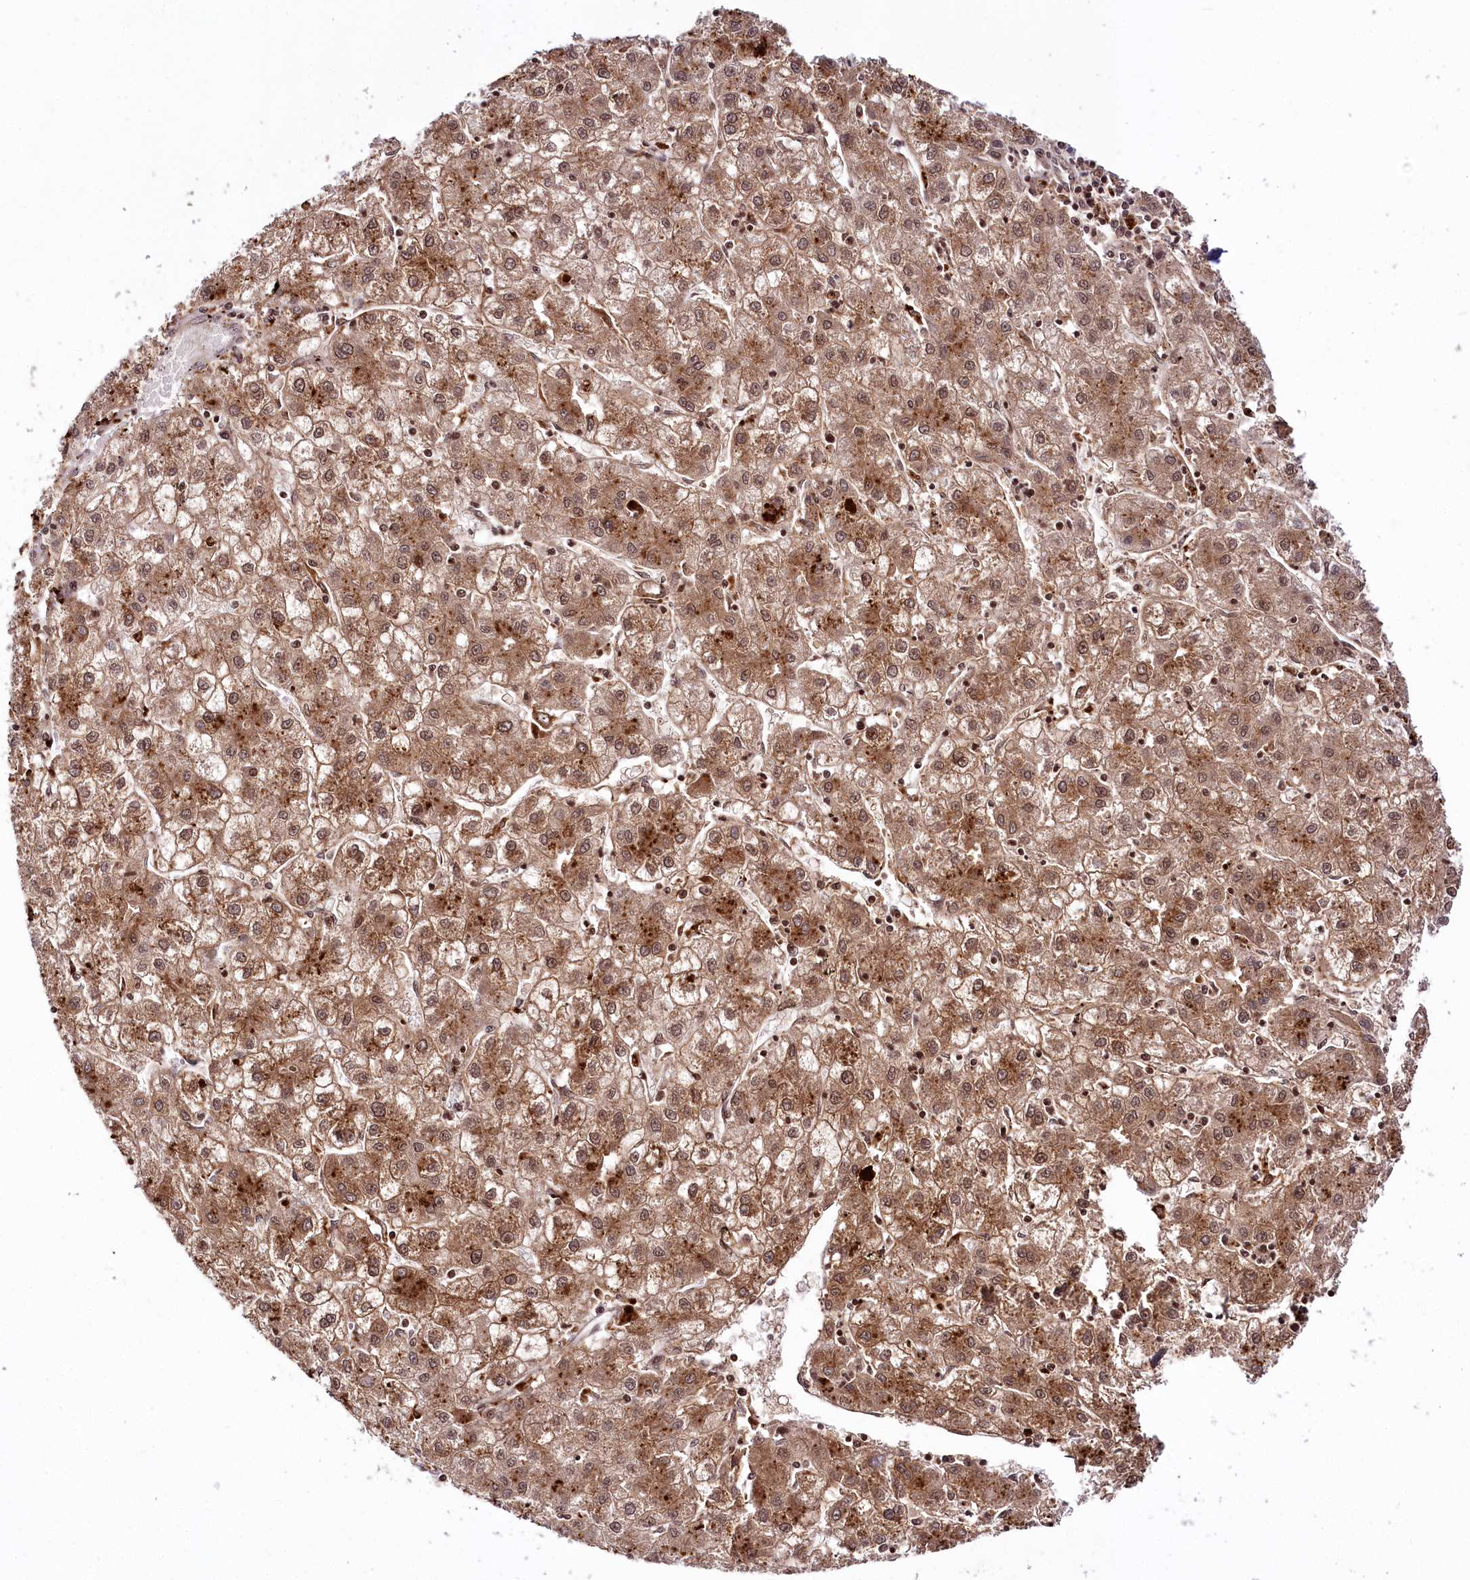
{"staining": {"intensity": "strong", "quantity": ">75%", "location": "cytoplasmic/membranous,nuclear"}, "tissue": "liver cancer", "cell_type": "Tumor cells", "image_type": "cancer", "snomed": [{"axis": "morphology", "description": "Carcinoma, Hepatocellular, NOS"}, {"axis": "topography", "description": "Liver"}], "caption": "This is an image of immunohistochemistry staining of liver cancer (hepatocellular carcinoma), which shows strong positivity in the cytoplasmic/membranous and nuclear of tumor cells.", "gene": "HOXC8", "patient": {"sex": "male", "age": 72}}